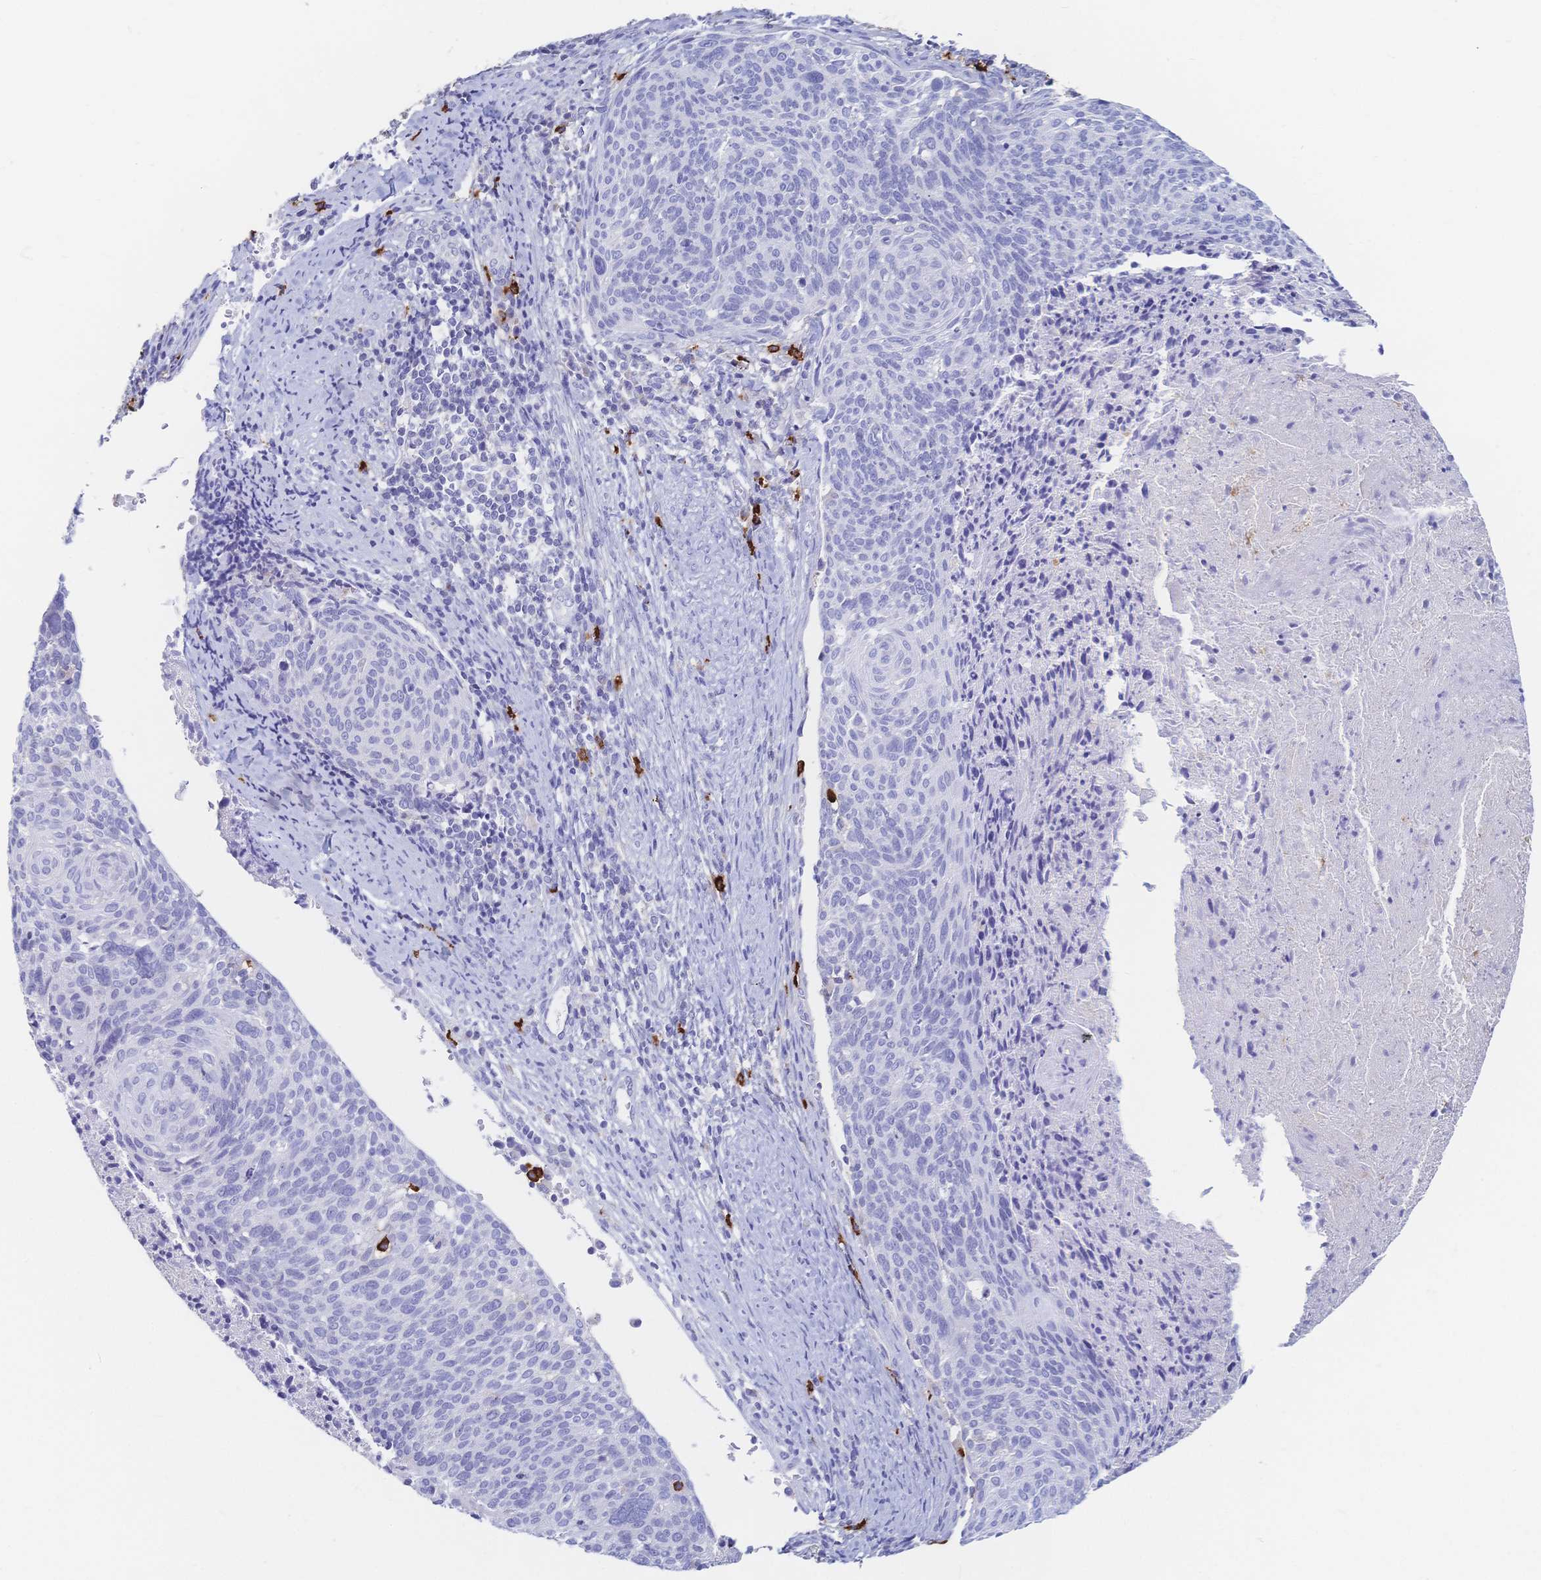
{"staining": {"intensity": "negative", "quantity": "none", "location": "none"}, "tissue": "cervical cancer", "cell_type": "Tumor cells", "image_type": "cancer", "snomed": [{"axis": "morphology", "description": "Squamous cell carcinoma, NOS"}, {"axis": "topography", "description": "Cervix"}], "caption": "Immunohistochemistry image of neoplastic tissue: cervical cancer stained with DAB (3,3'-diaminobenzidine) reveals no significant protein positivity in tumor cells.", "gene": "IL2RB", "patient": {"sex": "female", "age": 49}}